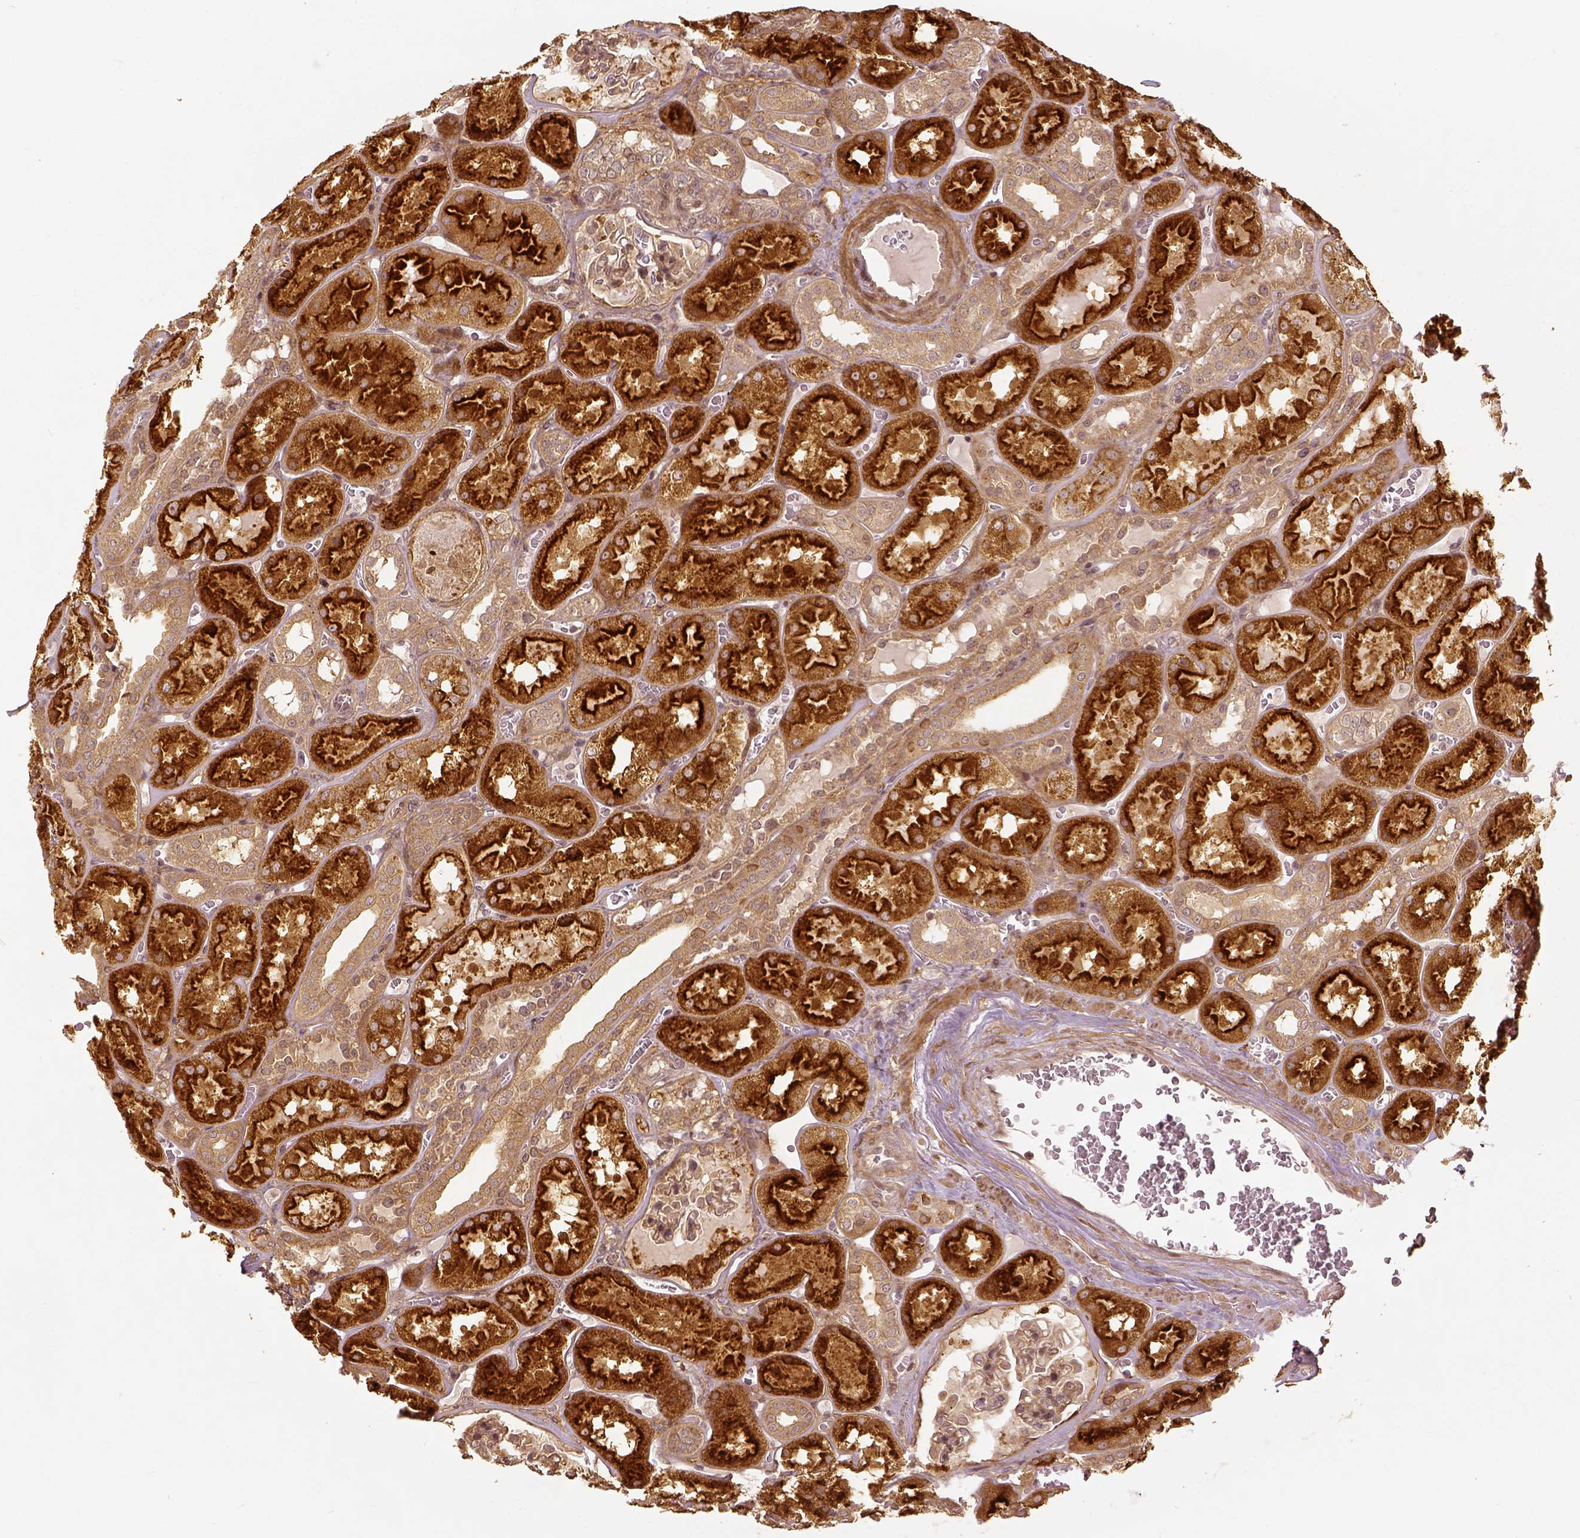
{"staining": {"intensity": "moderate", "quantity": ">75%", "location": "cytoplasmic/membranous"}, "tissue": "kidney", "cell_type": "Cells in glomeruli", "image_type": "normal", "snomed": [{"axis": "morphology", "description": "Normal tissue, NOS"}, {"axis": "topography", "description": "Kidney"}], "caption": "A brown stain shows moderate cytoplasmic/membranous expression of a protein in cells in glomeruli of benign human kidney.", "gene": "VEGFA", "patient": {"sex": "male", "age": 73}}